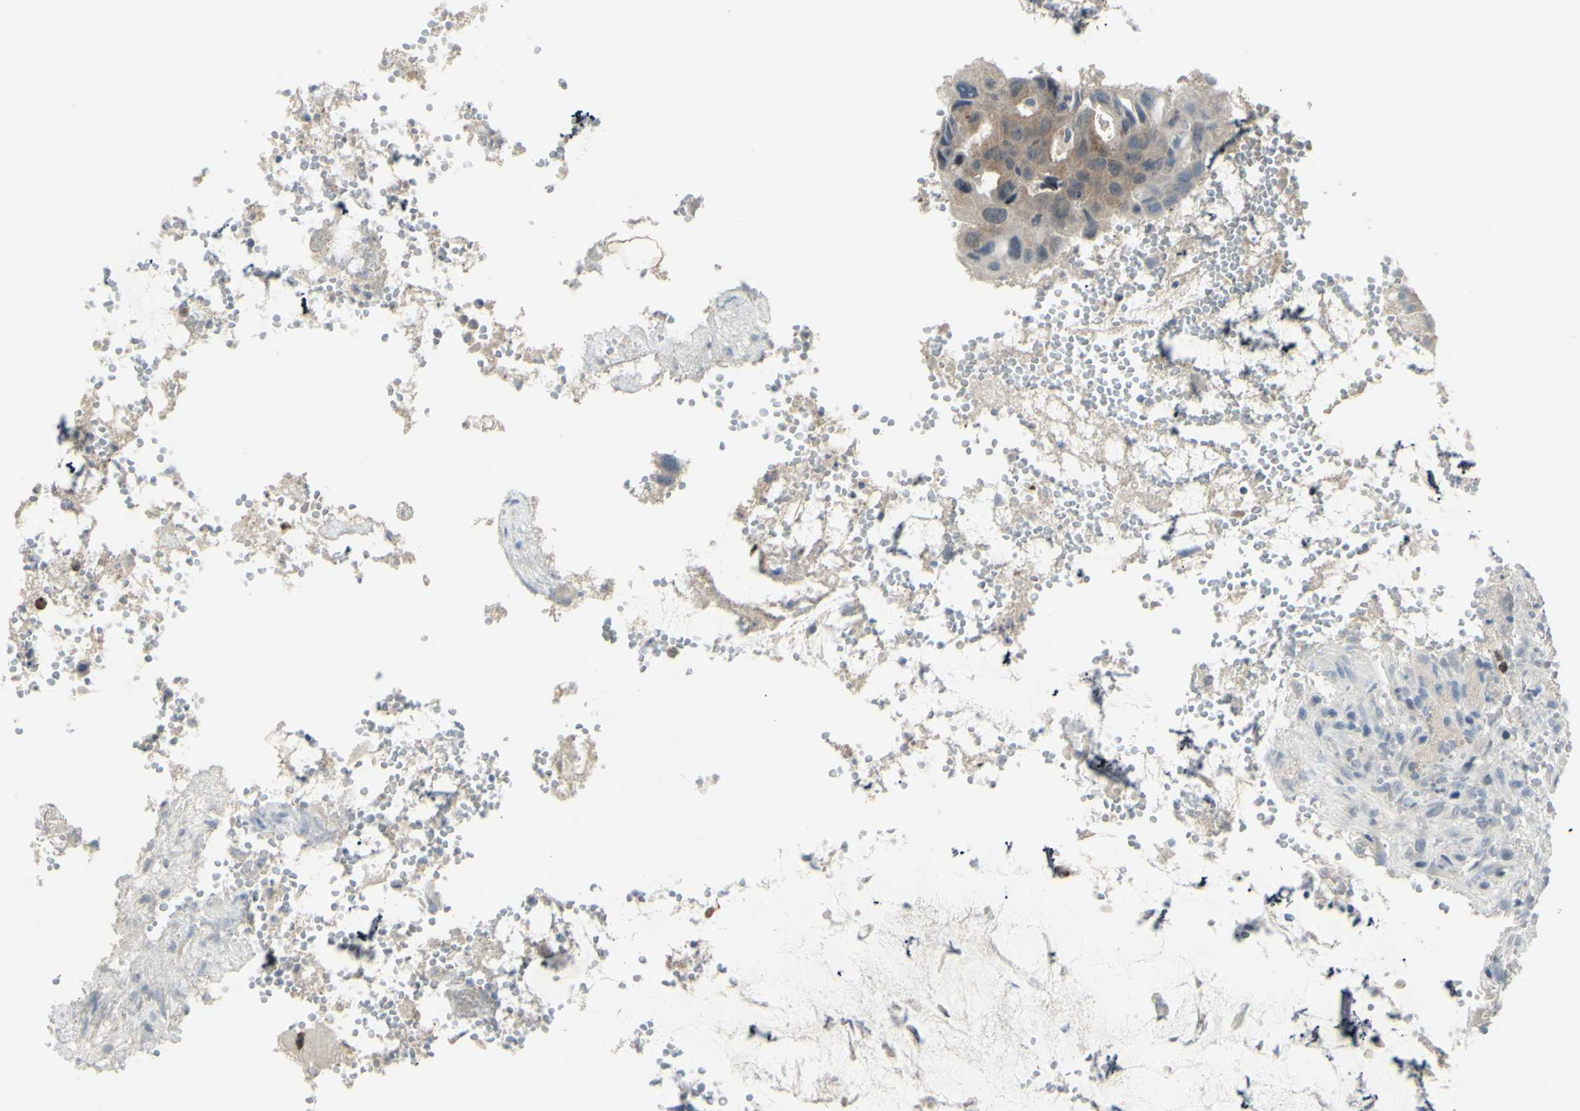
{"staining": {"intensity": "weak", "quantity": "<25%", "location": "cytoplasmic/membranous"}, "tissue": "colorectal cancer", "cell_type": "Tumor cells", "image_type": "cancer", "snomed": [{"axis": "morphology", "description": "Adenocarcinoma, NOS"}, {"axis": "topography", "description": "Colon"}], "caption": "Colorectal cancer (adenocarcinoma) was stained to show a protein in brown. There is no significant expression in tumor cells.", "gene": "ETNK1", "patient": {"sex": "female", "age": 57}}